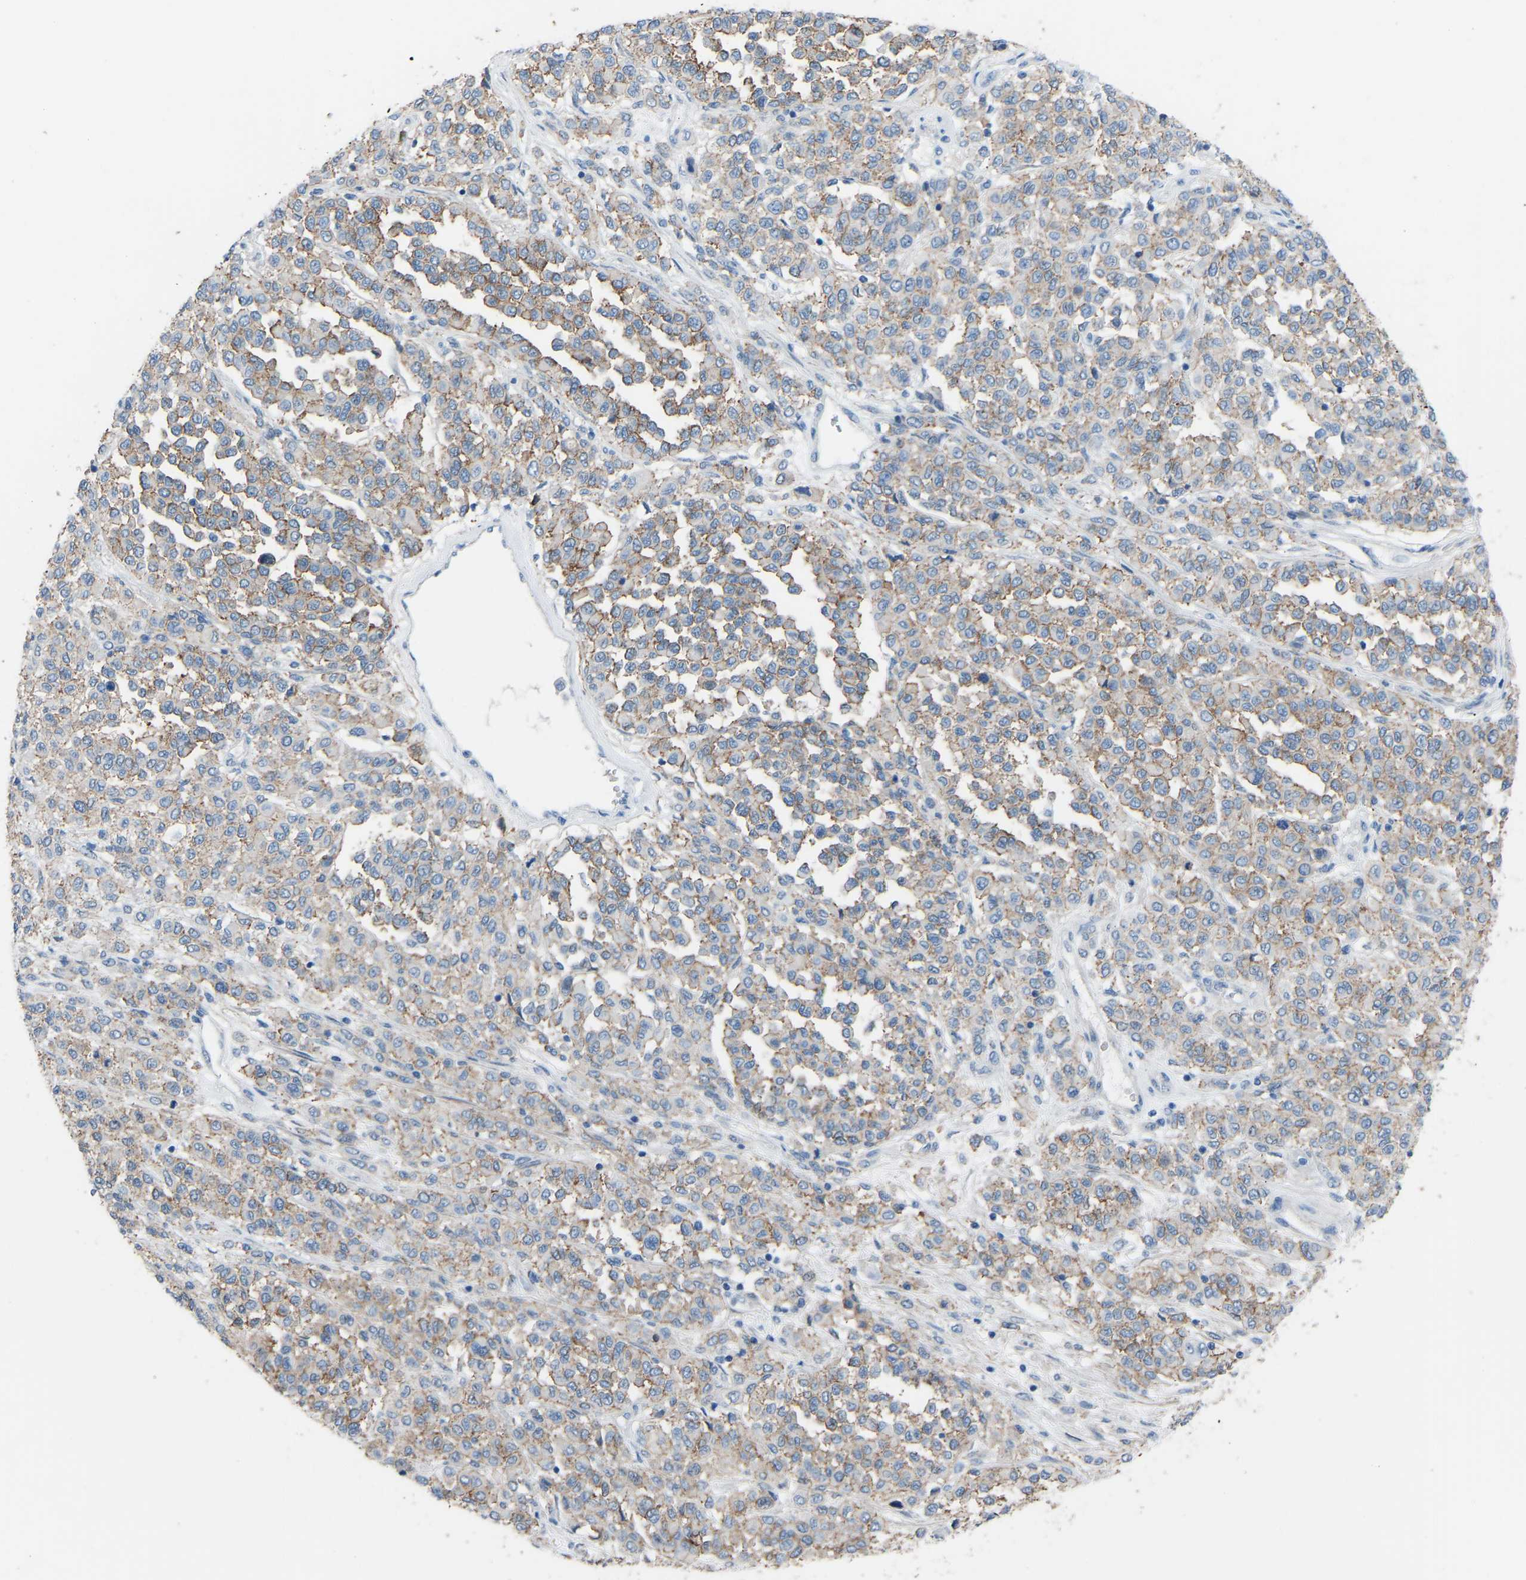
{"staining": {"intensity": "moderate", "quantity": "25%-75%", "location": "cytoplasmic/membranous"}, "tissue": "melanoma", "cell_type": "Tumor cells", "image_type": "cancer", "snomed": [{"axis": "morphology", "description": "Malignant melanoma, Metastatic site"}, {"axis": "topography", "description": "Pancreas"}], "caption": "Protein expression by immunohistochemistry (IHC) exhibits moderate cytoplasmic/membranous positivity in approximately 25%-75% of tumor cells in melanoma.", "gene": "MYH10", "patient": {"sex": "female", "age": 30}}